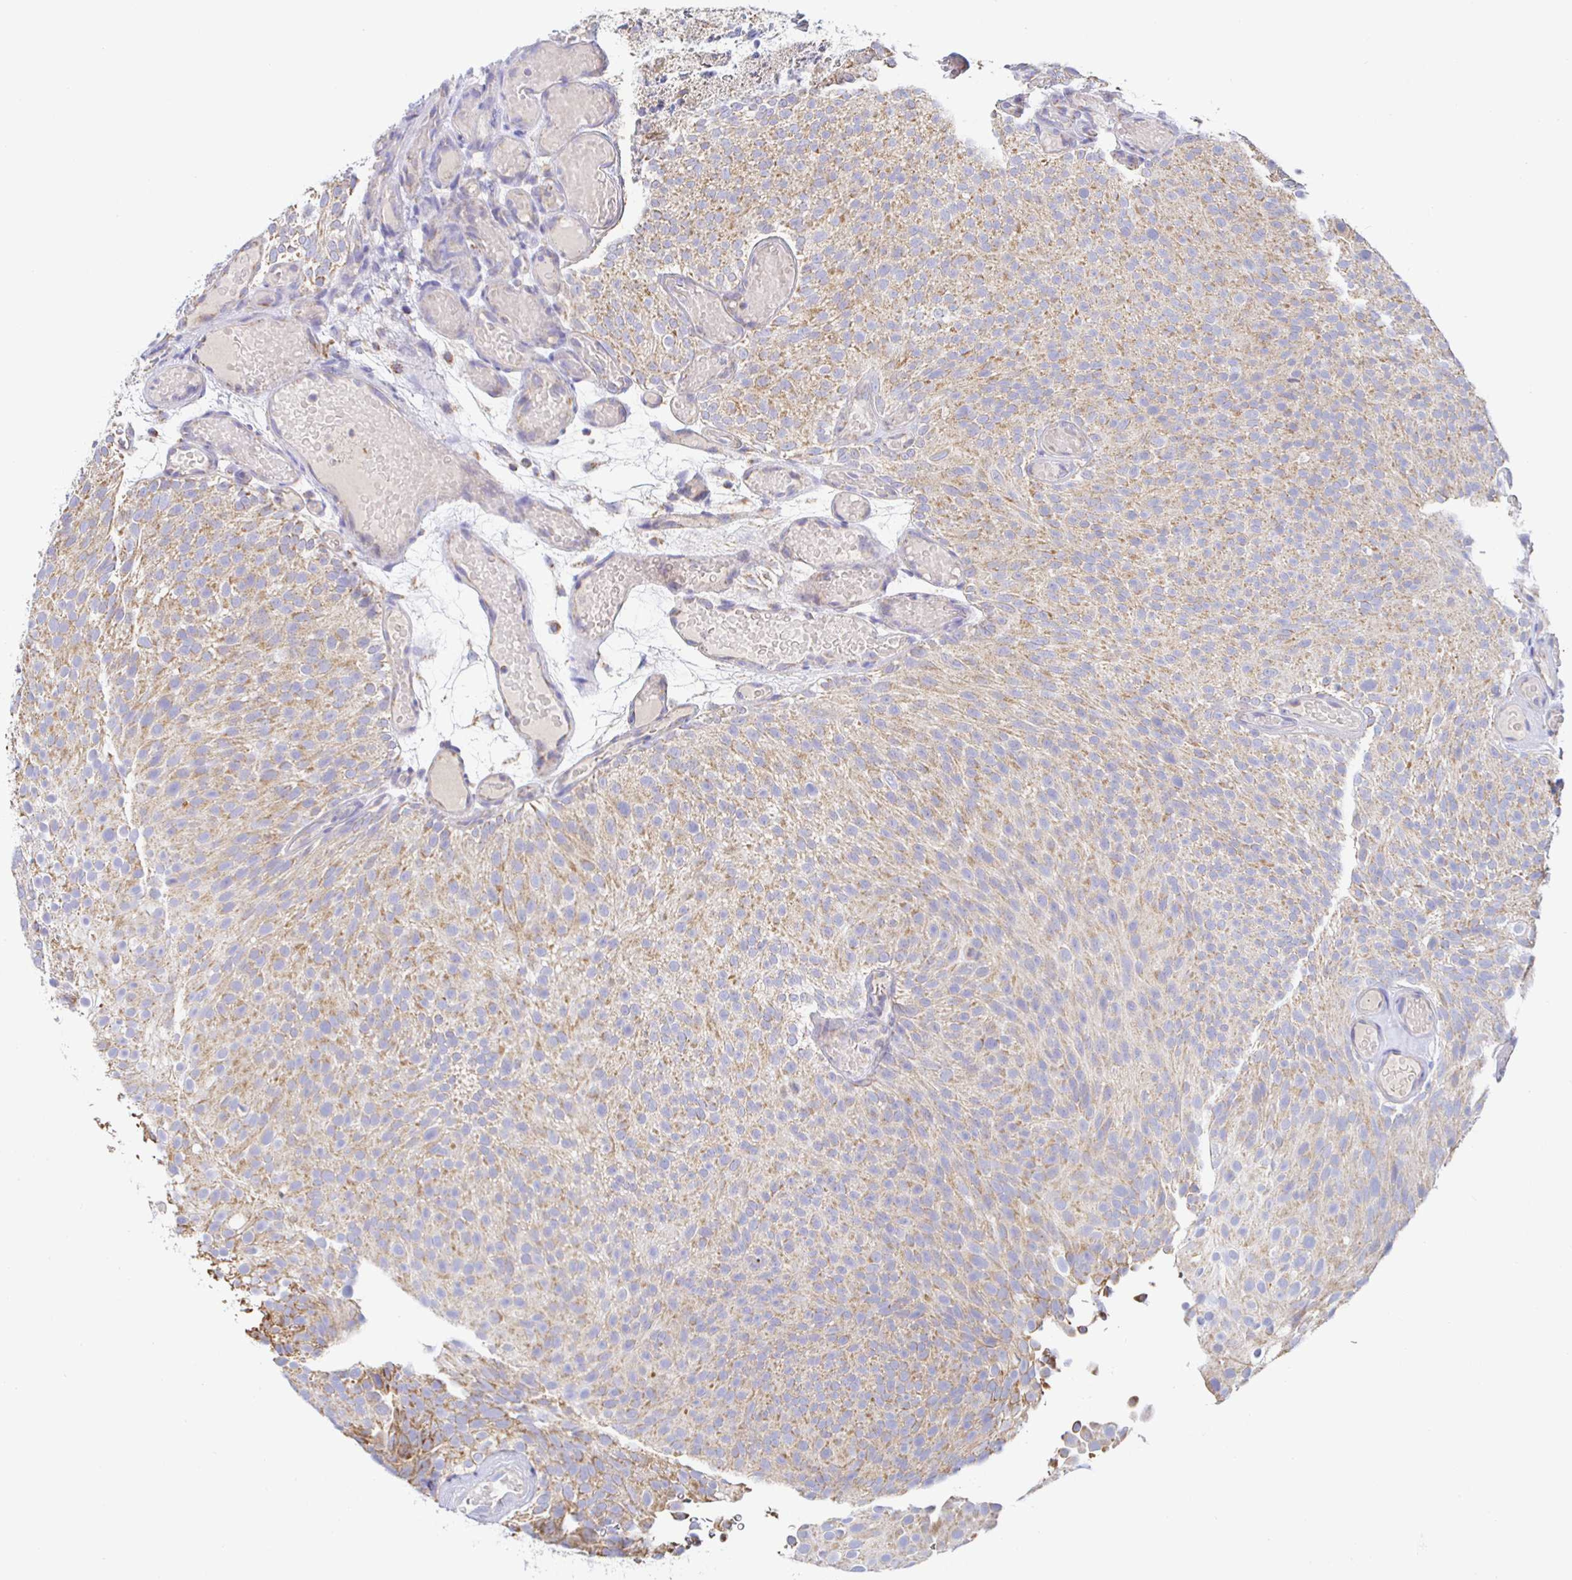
{"staining": {"intensity": "weak", "quantity": ">75%", "location": "cytoplasmic/membranous"}, "tissue": "urothelial cancer", "cell_type": "Tumor cells", "image_type": "cancer", "snomed": [{"axis": "morphology", "description": "Urothelial carcinoma, Low grade"}, {"axis": "topography", "description": "Urinary bladder"}], "caption": "Urothelial cancer stained for a protein reveals weak cytoplasmic/membranous positivity in tumor cells. (Brightfield microscopy of DAB IHC at high magnification).", "gene": "SYNGR4", "patient": {"sex": "male", "age": 78}}